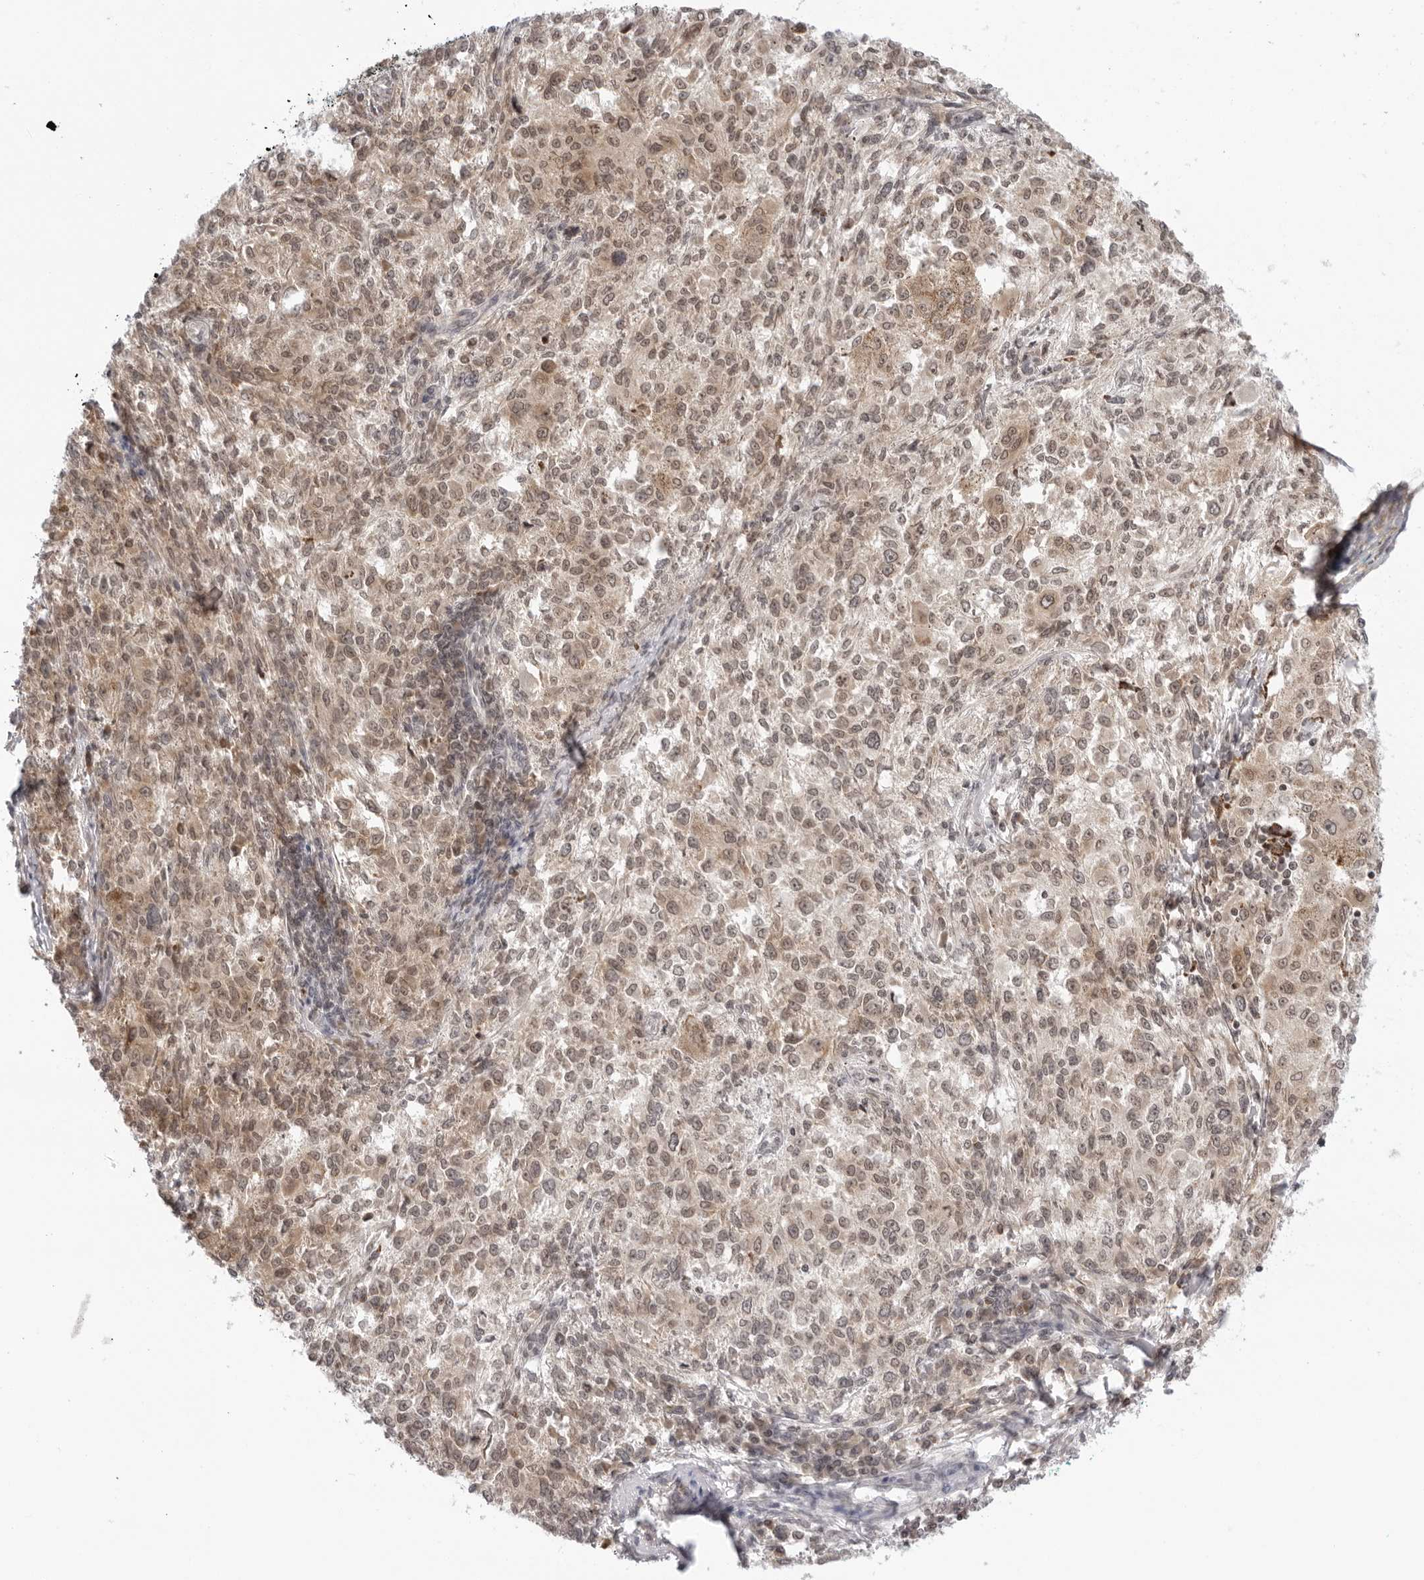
{"staining": {"intensity": "weak", "quantity": ">75%", "location": "cytoplasmic/membranous,nuclear"}, "tissue": "melanoma", "cell_type": "Tumor cells", "image_type": "cancer", "snomed": [{"axis": "morphology", "description": "Necrosis, NOS"}, {"axis": "morphology", "description": "Malignant melanoma, NOS"}, {"axis": "topography", "description": "Skin"}], "caption": "Immunohistochemical staining of human malignant melanoma exhibits weak cytoplasmic/membranous and nuclear protein staining in approximately >75% of tumor cells. Ihc stains the protein in brown and the nuclei are stained blue.", "gene": "PRRC2C", "patient": {"sex": "female", "age": 87}}